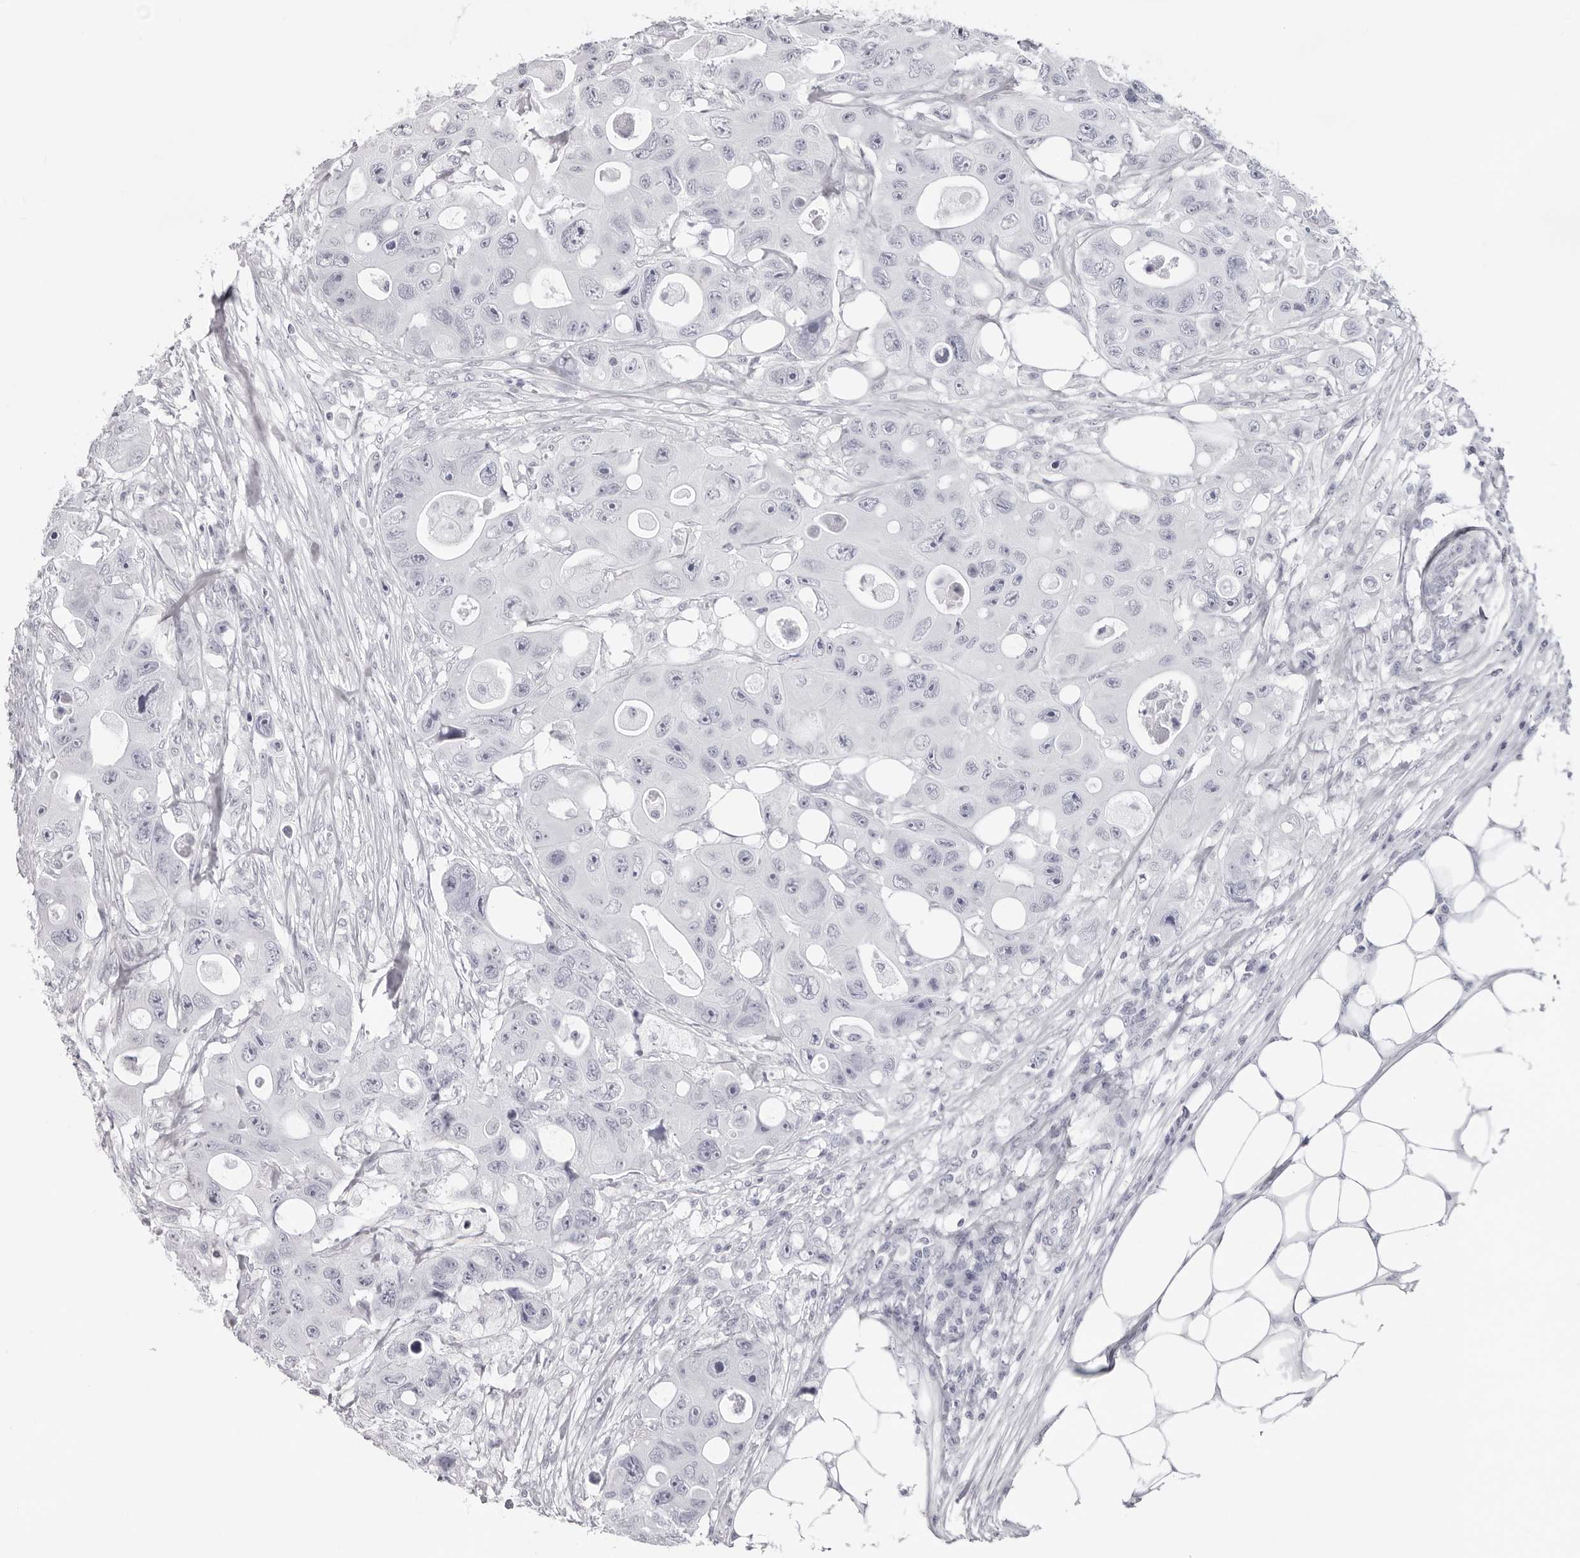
{"staining": {"intensity": "negative", "quantity": "none", "location": "none"}, "tissue": "colorectal cancer", "cell_type": "Tumor cells", "image_type": "cancer", "snomed": [{"axis": "morphology", "description": "Adenocarcinoma, NOS"}, {"axis": "topography", "description": "Colon"}], "caption": "Tumor cells are negative for protein expression in human adenocarcinoma (colorectal).", "gene": "INSL3", "patient": {"sex": "female", "age": 46}}